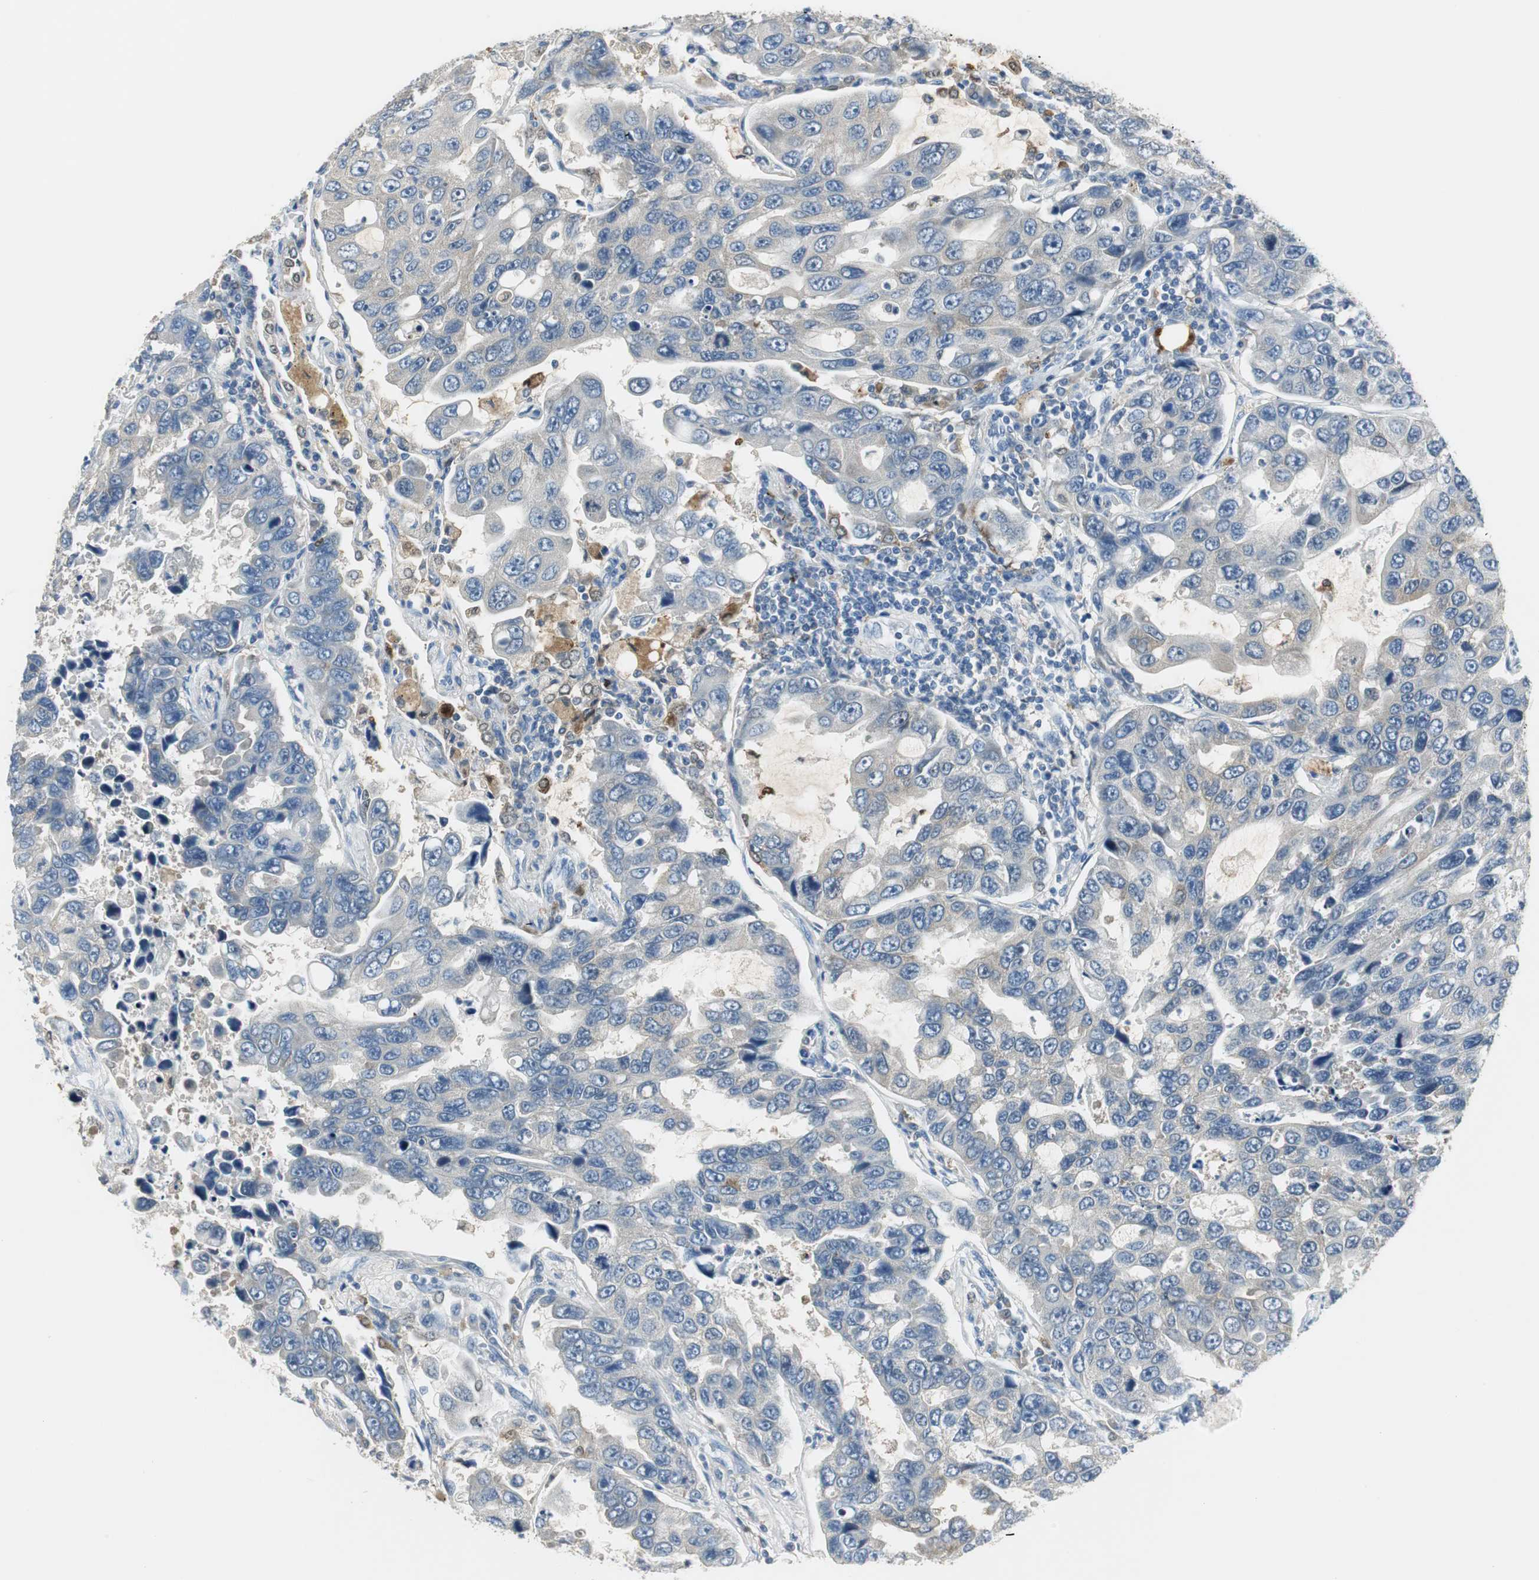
{"staining": {"intensity": "negative", "quantity": "none", "location": "none"}, "tissue": "lung cancer", "cell_type": "Tumor cells", "image_type": "cancer", "snomed": [{"axis": "morphology", "description": "Adenocarcinoma, NOS"}, {"axis": "topography", "description": "Lung"}], "caption": "An image of lung adenocarcinoma stained for a protein shows no brown staining in tumor cells.", "gene": "FBP1", "patient": {"sex": "male", "age": 64}}